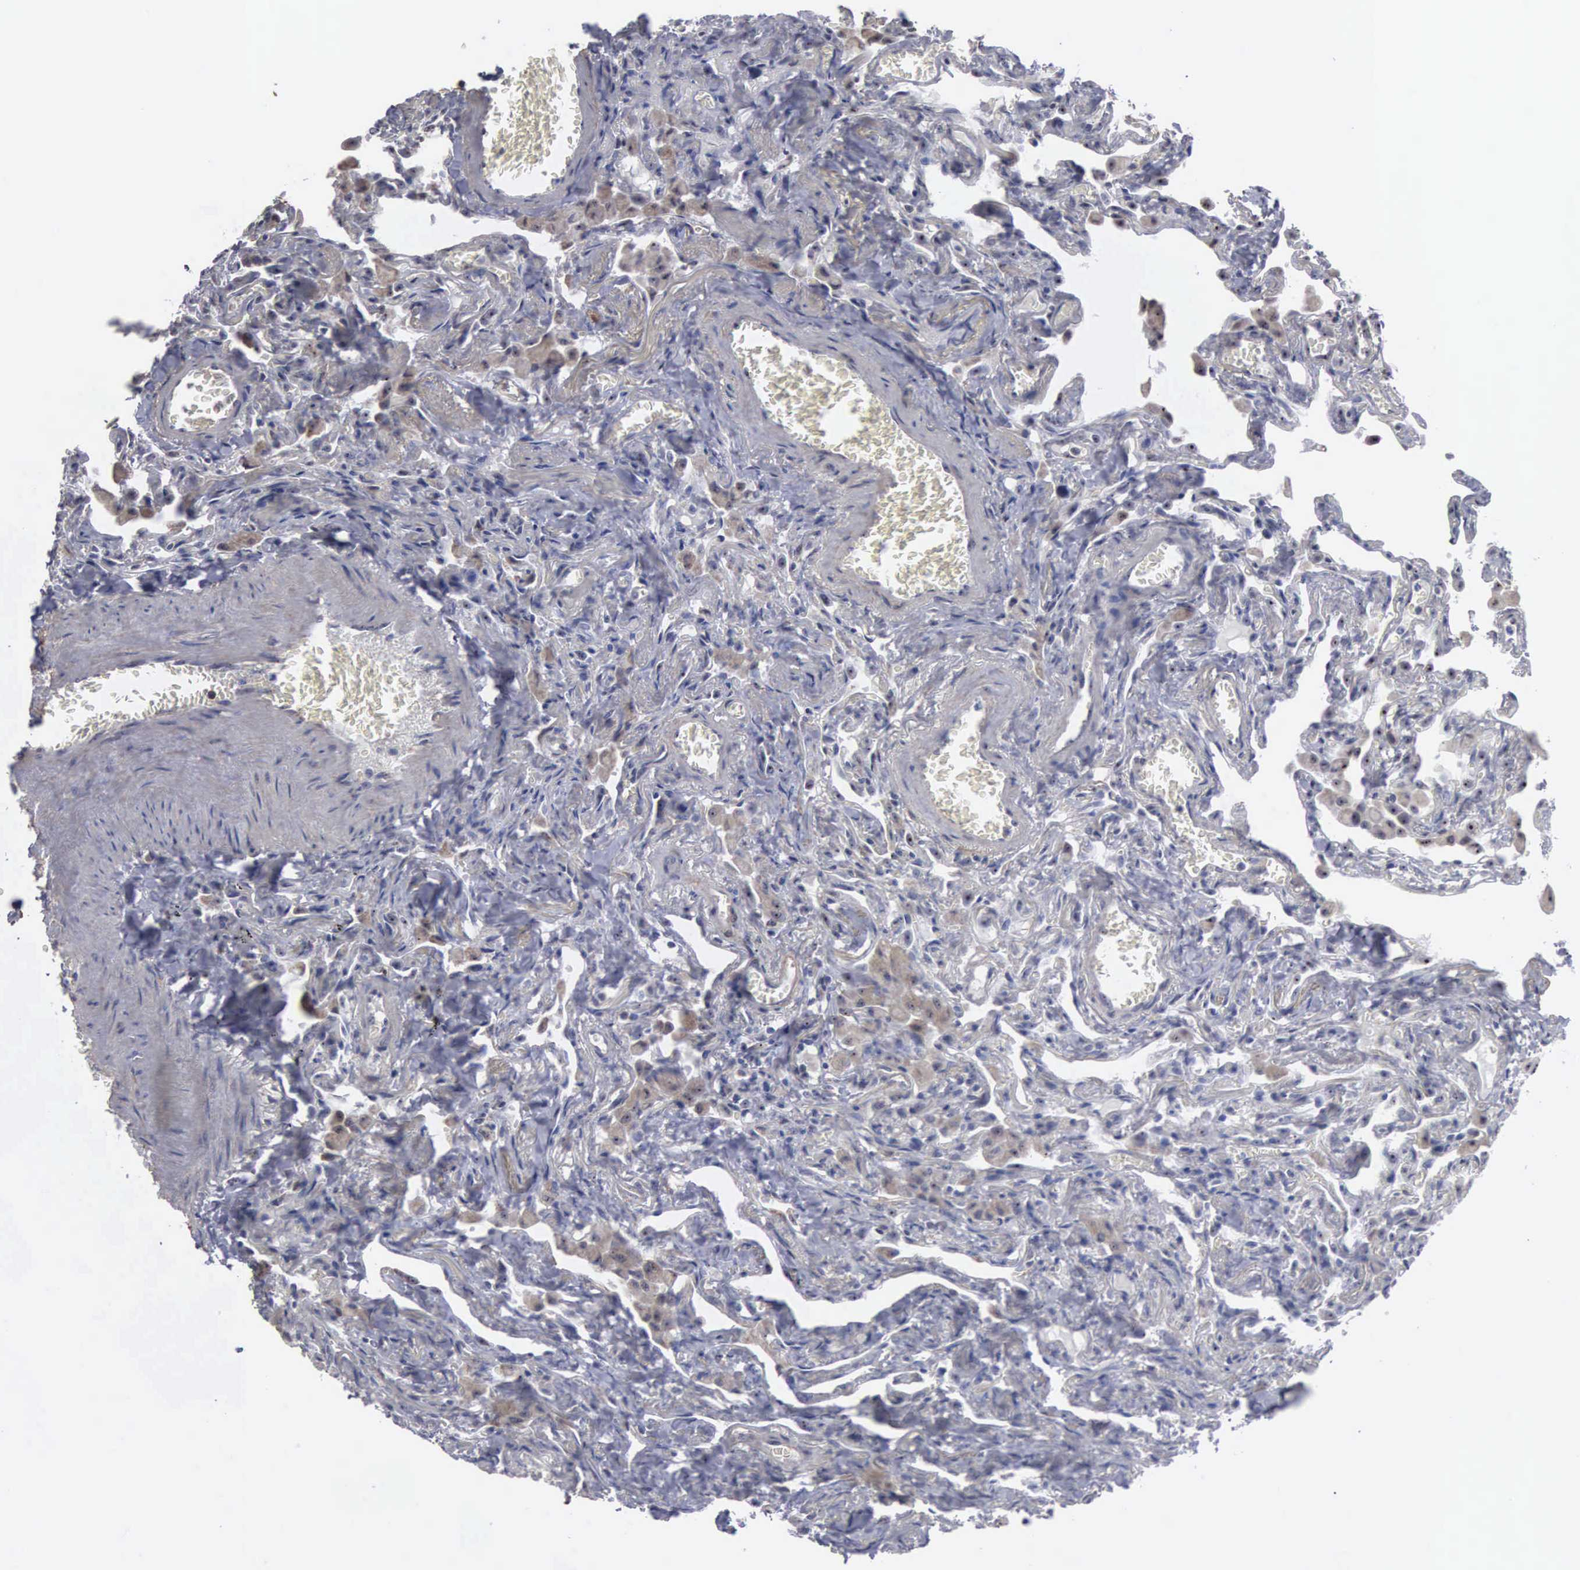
{"staining": {"intensity": "negative", "quantity": "none", "location": "none"}, "tissue": "lung", "cell_type": "Alveolar cells", "image_type": "normal", "snomed": [{"axis": "morphology", "description": "Normal tissue, NOS"}, {"axis": "topography", "description": "Lung"}], "caption": "Lung was stained to show a protein in brown. There is no significant staining in alveolar cells. (IHC, brightfield microscopy, high magnification).", "gene": "NGDN", "patient": {"sex": "male", "age": 73}}